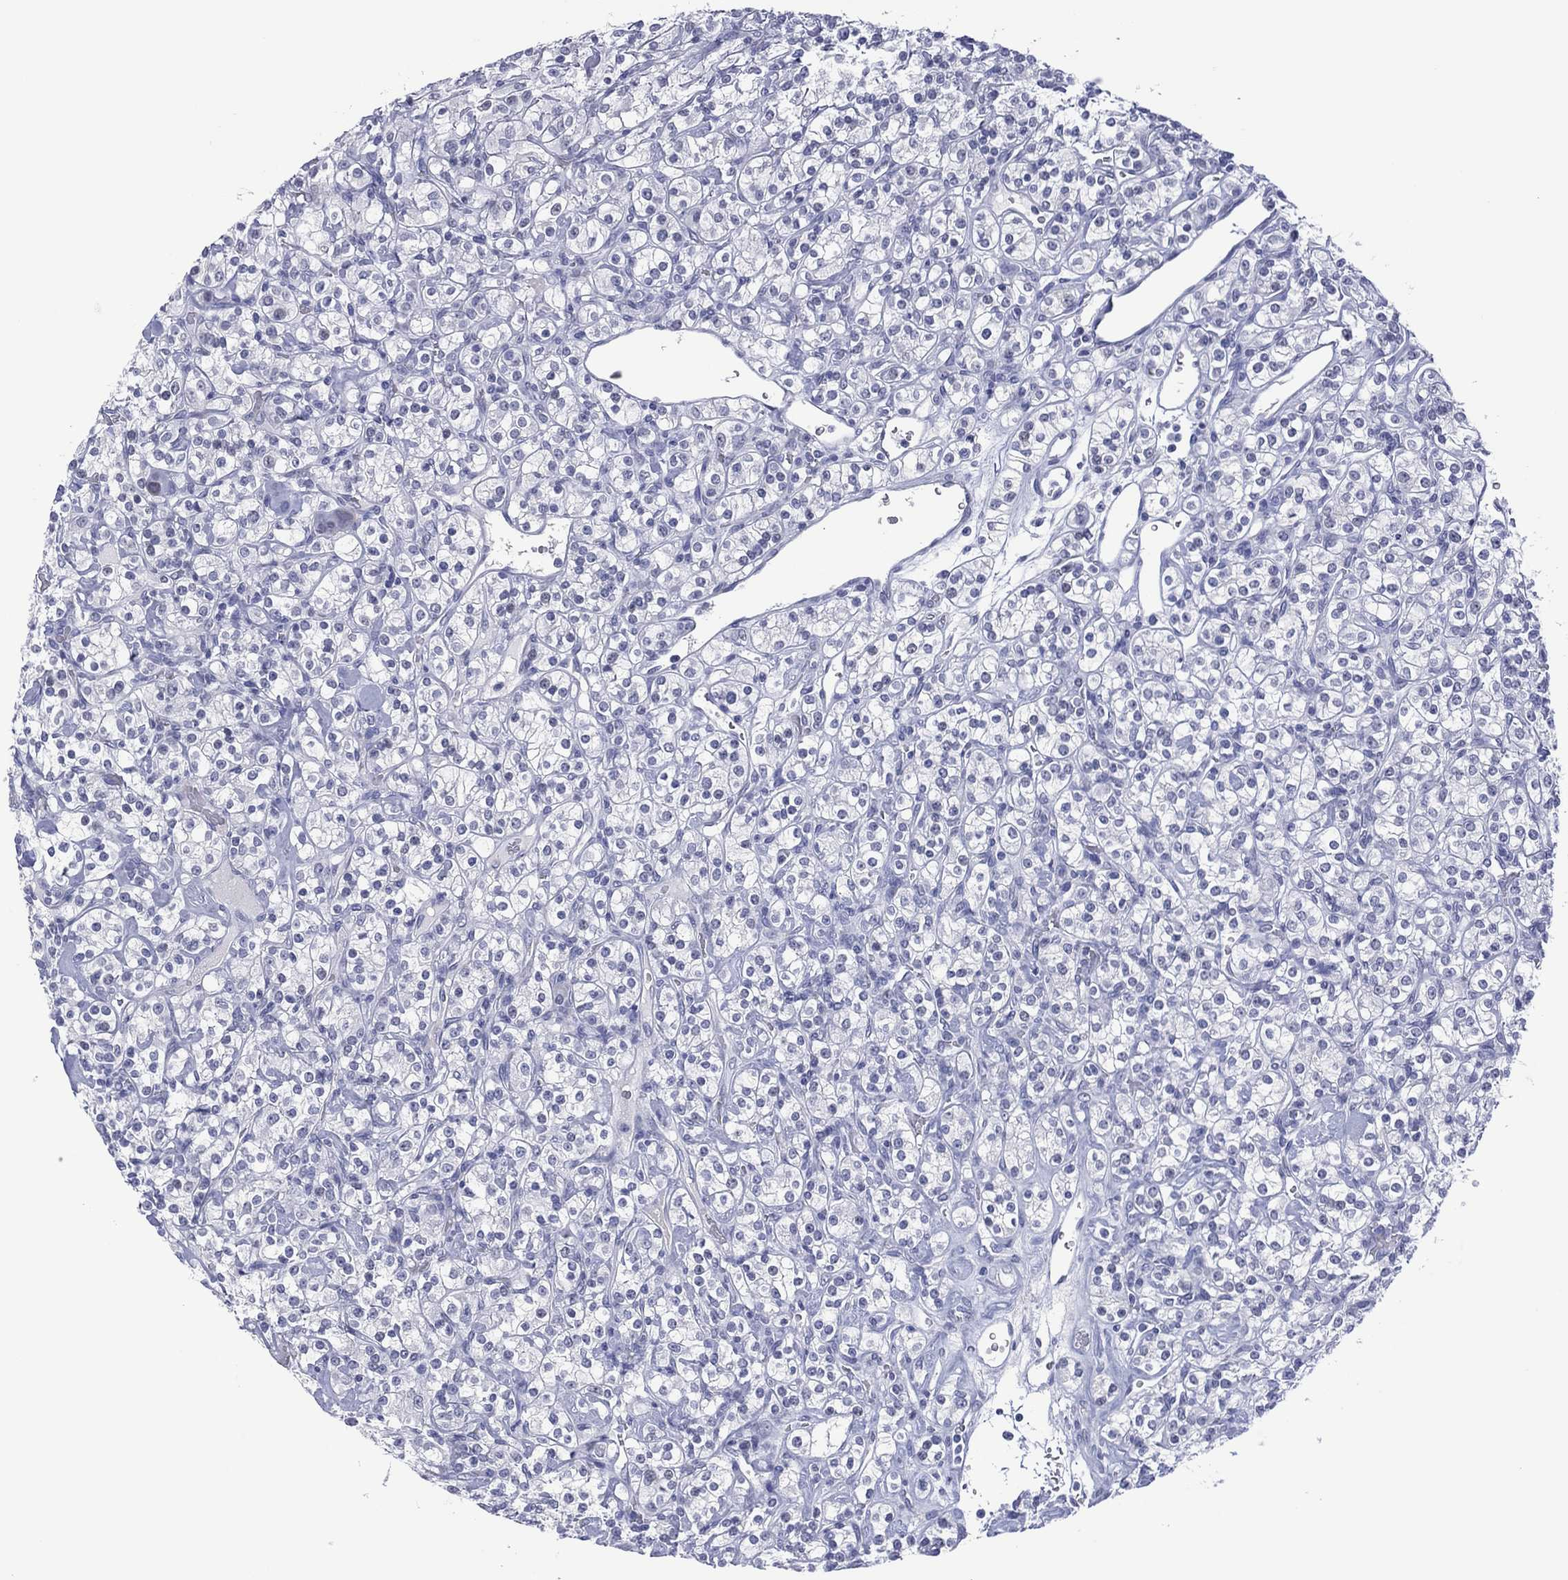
{"staining": {"intensity": "negative", "quantity": "none", "location": "none"}, "tissue": "renal cancer", "cell_type": "Tumor cells", "image_type": "cancer", "snomed": [{"axis": "morphology", "description": "Adenocarcinoma, NOS"}, {"axis": "topography", "description": "Kidney"}], "caption": "Immunohistochemistry (IHC) image of adenocarcinoma (renal) stained for a protein (brown), which shows no staining in tumor cells.", "gene": "UTF1", "patient": {"sex": "male", "age": 77}}